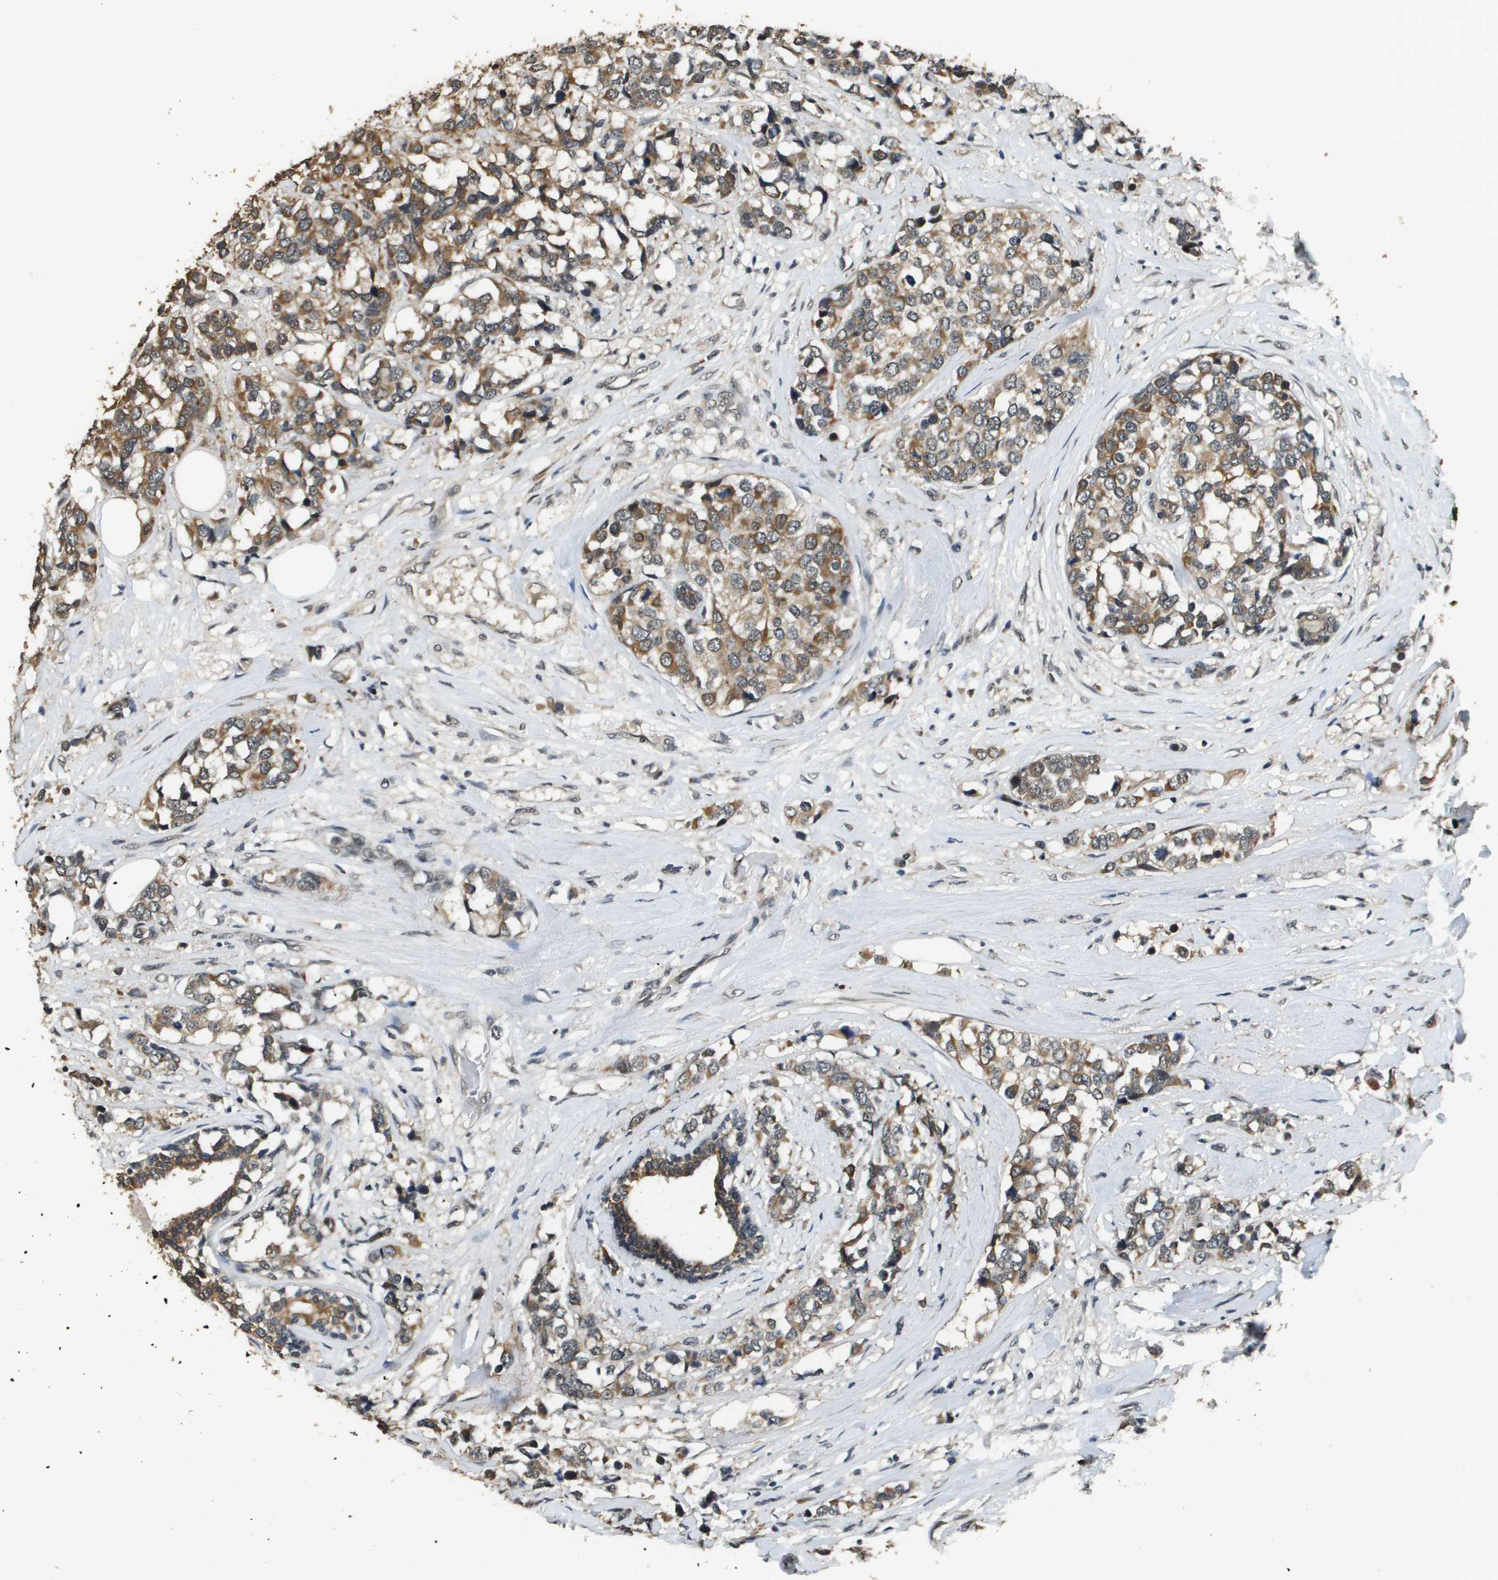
{"staining": {"intensity": "moderate", "quantity": ">75%", "location": "cytoplasmic/membranous"}, "tissue": "breast cancer", "cell_type": "Tumor cells", "image_type": "cancer", "snomed": [{"axis": "morphology", "description": "Lobular carcinoma"}, {"axis": "topography", "description": "Breast"}], "caption": "The immunohistochemical stain shows moderate cytoplasmic/membranous positivity in tumor cells of lobular carcinoma (breast) tissue.", "gene": "FANCC", "patient": {"sex": "female", "age": 59}}